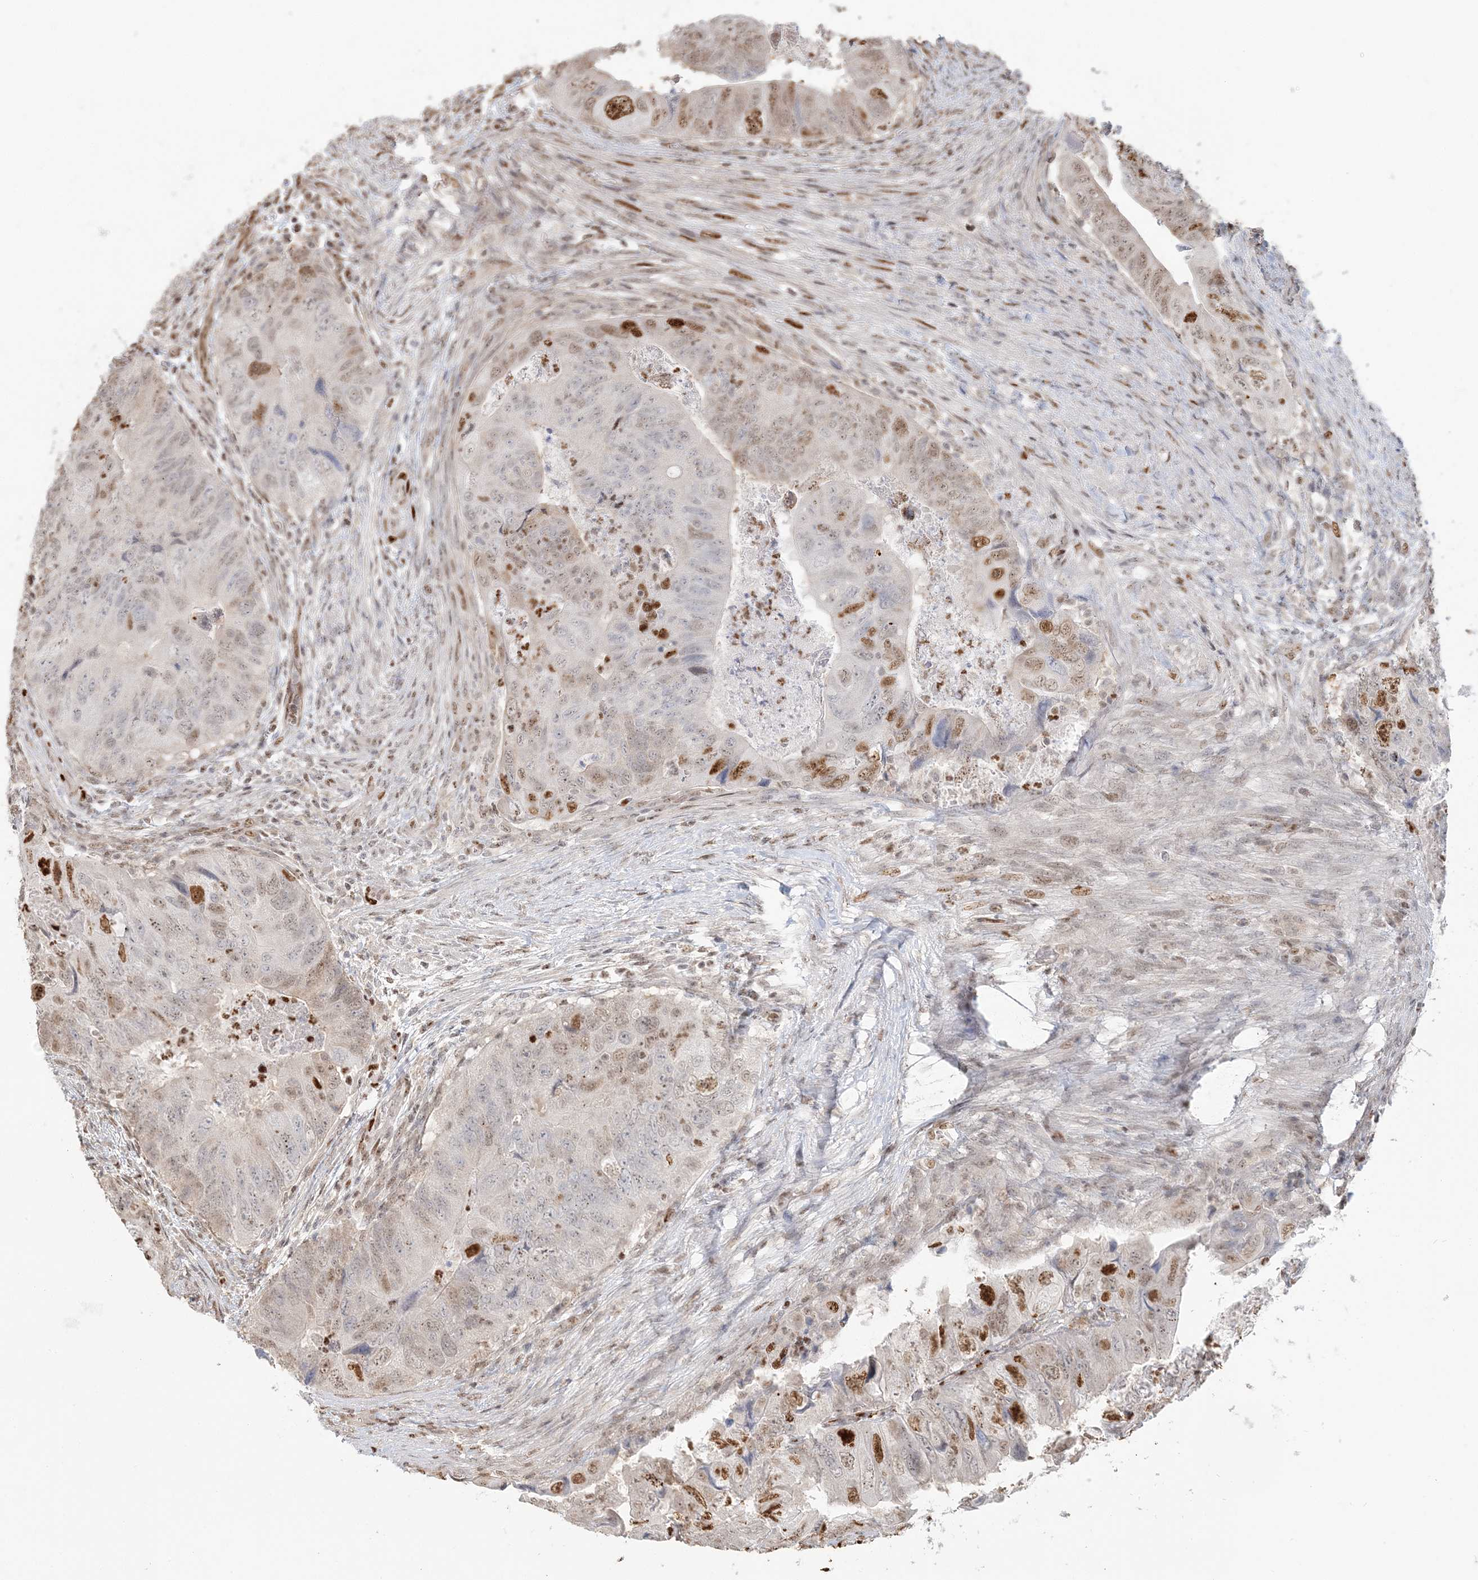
{"staining": {"intensity": "strong", "quantity": "25%-75%", "location": "nuclear"}, "tissue": "colorectal cancer", "cell_type": "Tumor cells", "image_type": "cancer", "snomed": [{"axis": "morphology", "description": "Adenocarcinoma, NOS"}, {"axis": "topography", "description": "Rectum"}], "caption": "This is an image of IHC staining of adenocarcinoma (colorectal), which shows strong staining in the nuclear of tumor cells.", "gene": "SUMO2", "patient": {"sex": "male", "age": 63}}